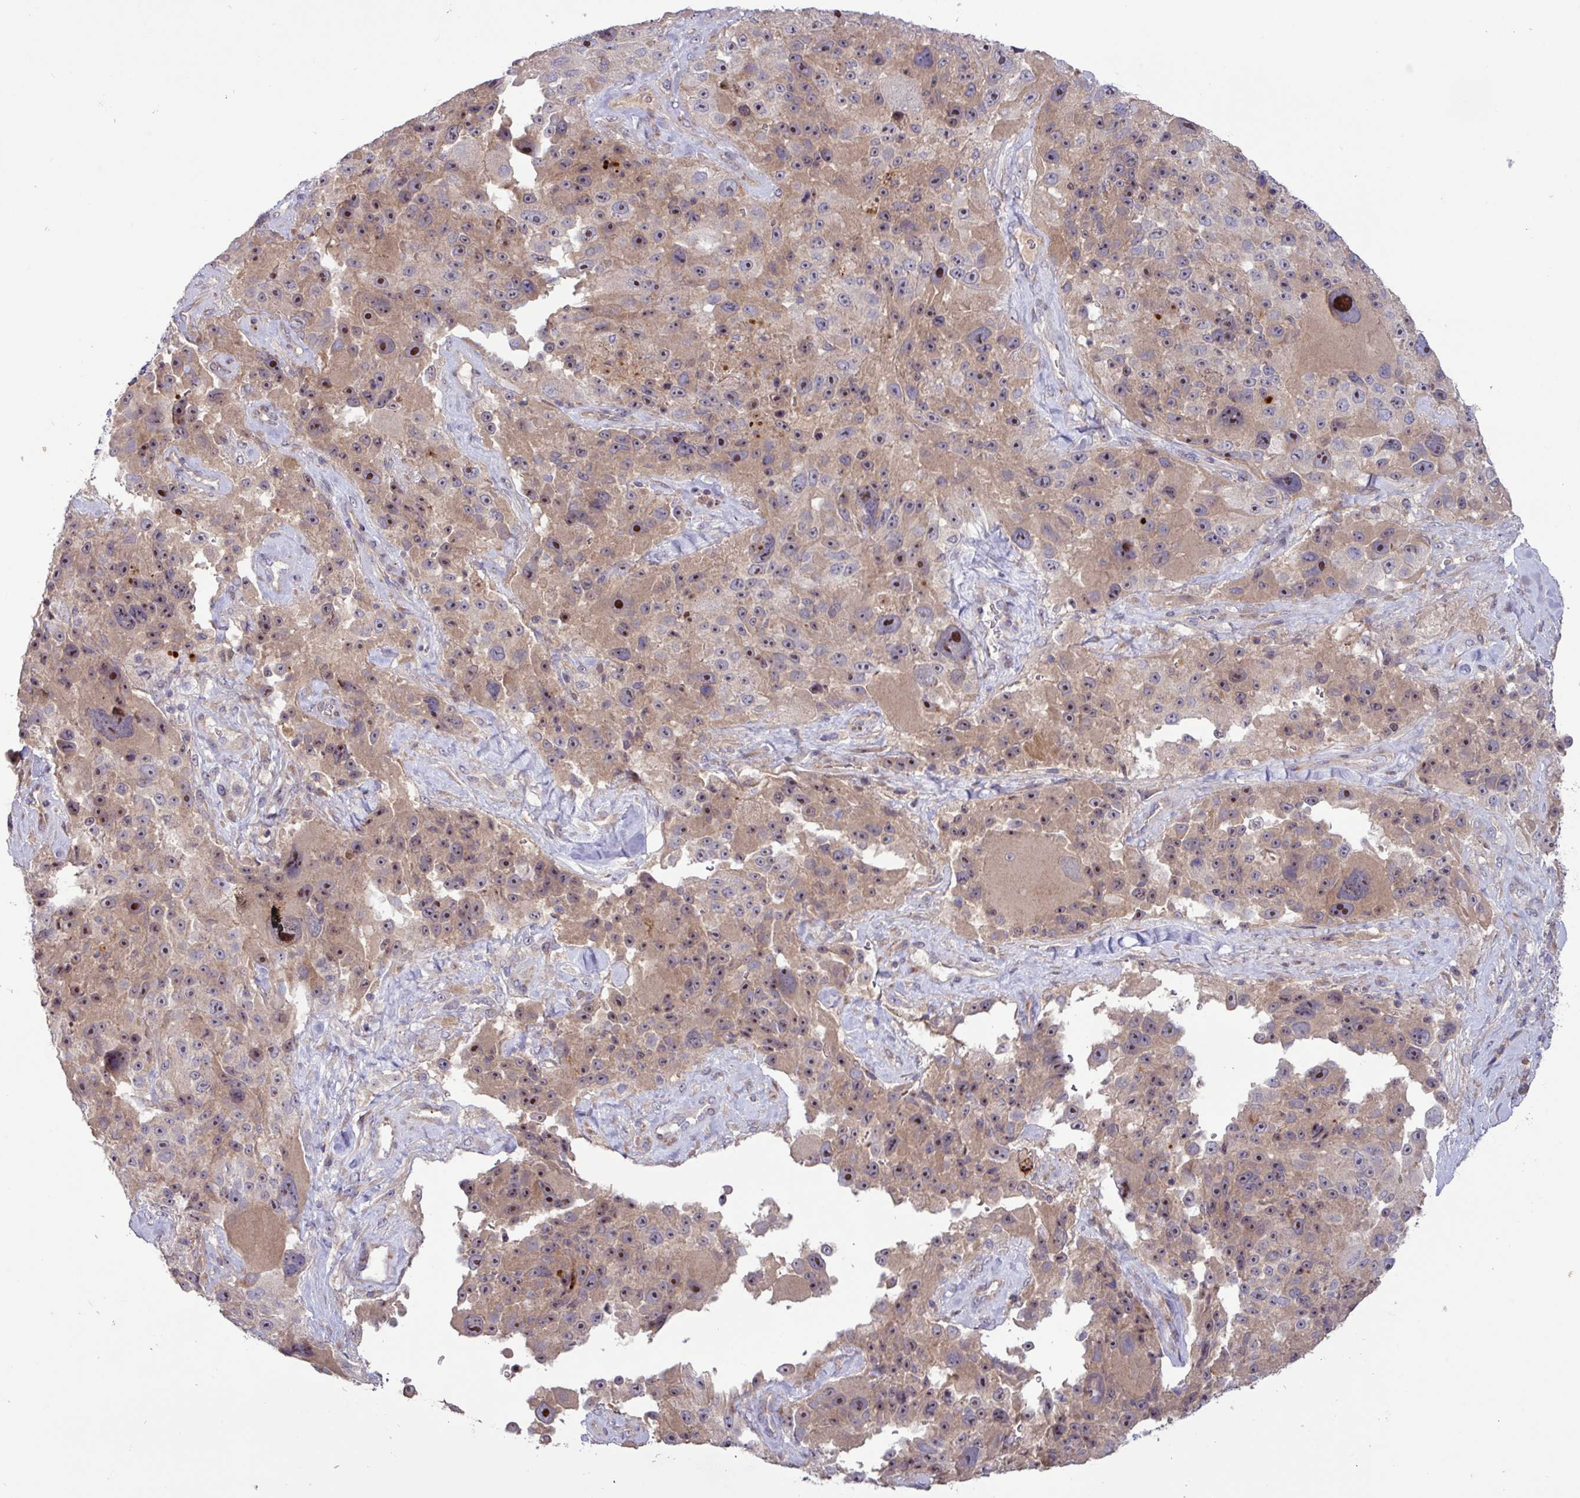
{"staining": {"intensity": "moderate", "quantity": ">75%", "location": "cytoplasmic/membranous,nuclear"}, "tissue": "melanoma", "cell_type": "Tumor cells", "image_type": "cancer", "snomed": [{"axis": "morphology", "description": "Malignant melanoma, Metastatic site"}, {"axis": "topography", "description": "Lymph node"}], "caption": "This image shows IHC staining of malignant melanoma (metastatic site), with medium moderate cytoplasmic/membranous and nuclear expression in about >75% of tumor cells.", "gene": "TNFSF12", "patient": {"sex": "male", "age": 62}}